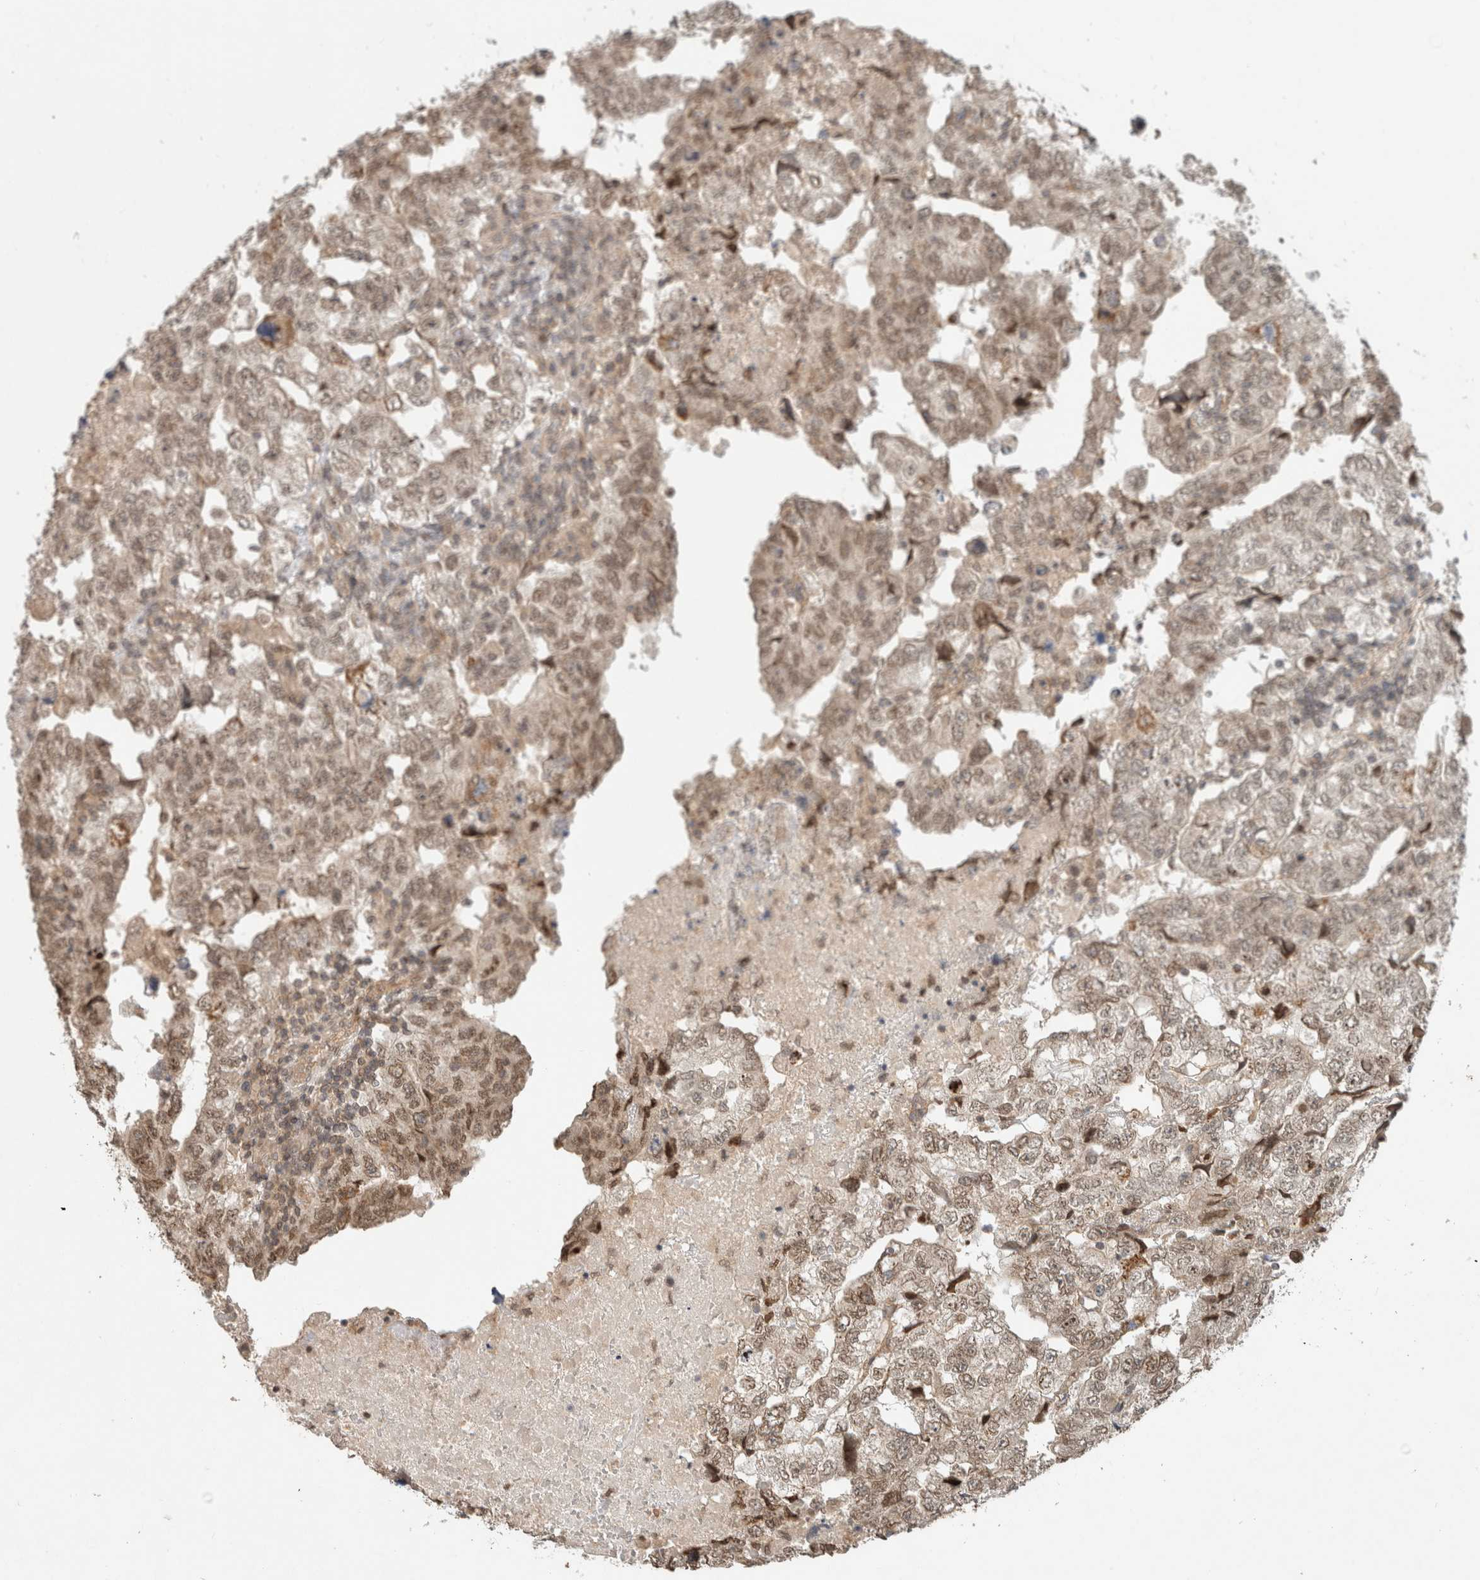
{"staining": {"intensity": "weak", "quantity": ">75%", "location": "nuclear"}, "tissue": "testis cancer", "cell_type": "Tumor cells", "image_type": "cancer", "snomed": [{"axis": "morphology", "description": "Carcinoma, Embryonal, NOS"}, {"axis": "topography", "description": "Testis"}], "caption": "Testis embryonal carcinoma stained for a protein (brown) reveals weak nuclear positive positivity in approximately >75% of tumor cells.", "gene": "CAAP1", "patient": {"sex": "male", "age": 36}}